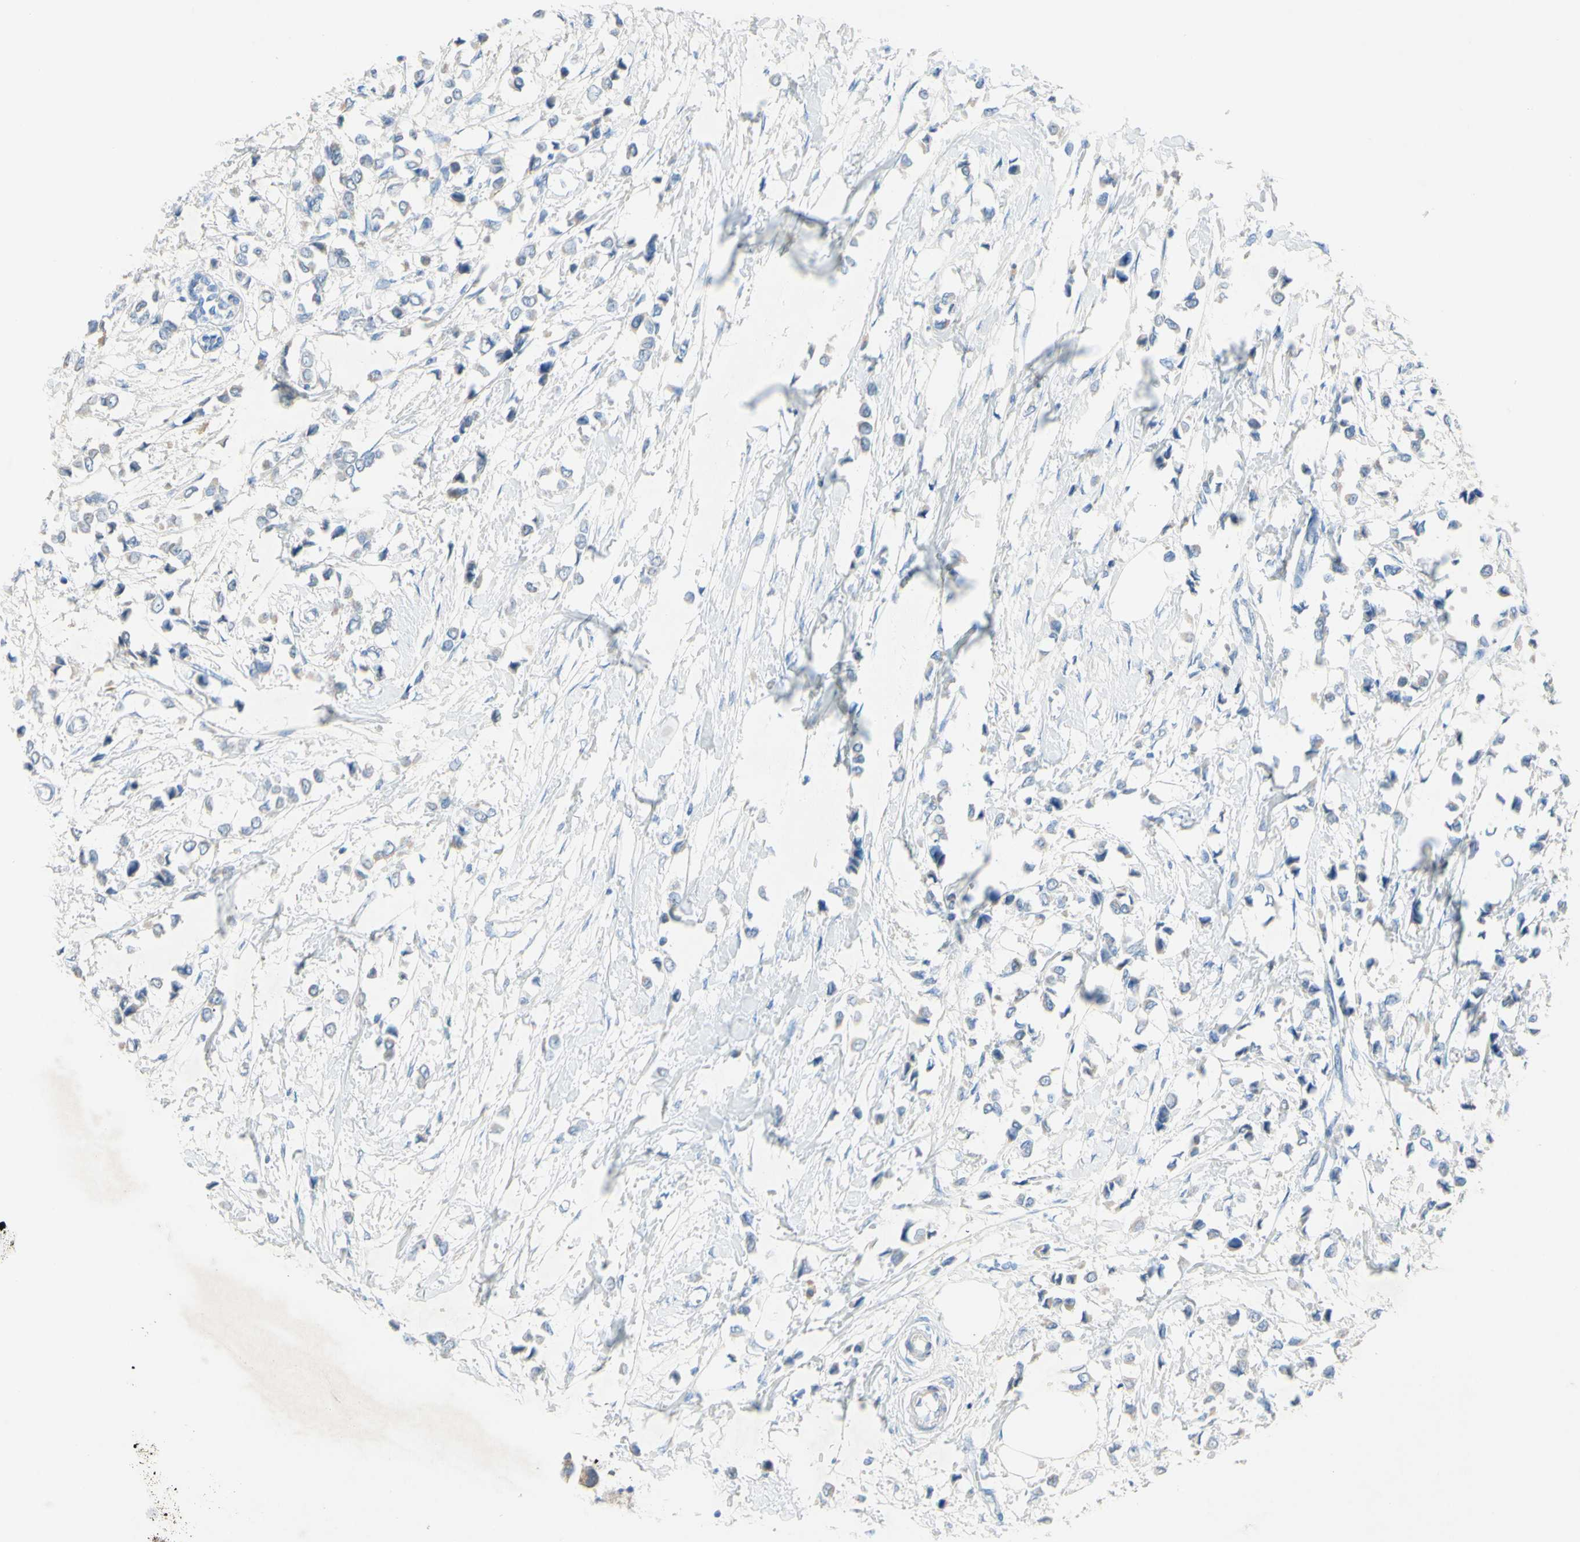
{"staining": {"intensity": "negative", "quantity": "none", "location": "none"}, "tissue": "breast cancer", "cell_type": "Tumor cells", "image_type": "cancer", "snomed": [{"axis": "morphology", "description": "Lobular carcinoma"}, {"axis": "topography", "description": "Breast"}], "caption": "Tumor cells are negative for protein expression in human breast cancer.", "gene": "ACADL", "patient": {"sex": "female", "age": 51}}